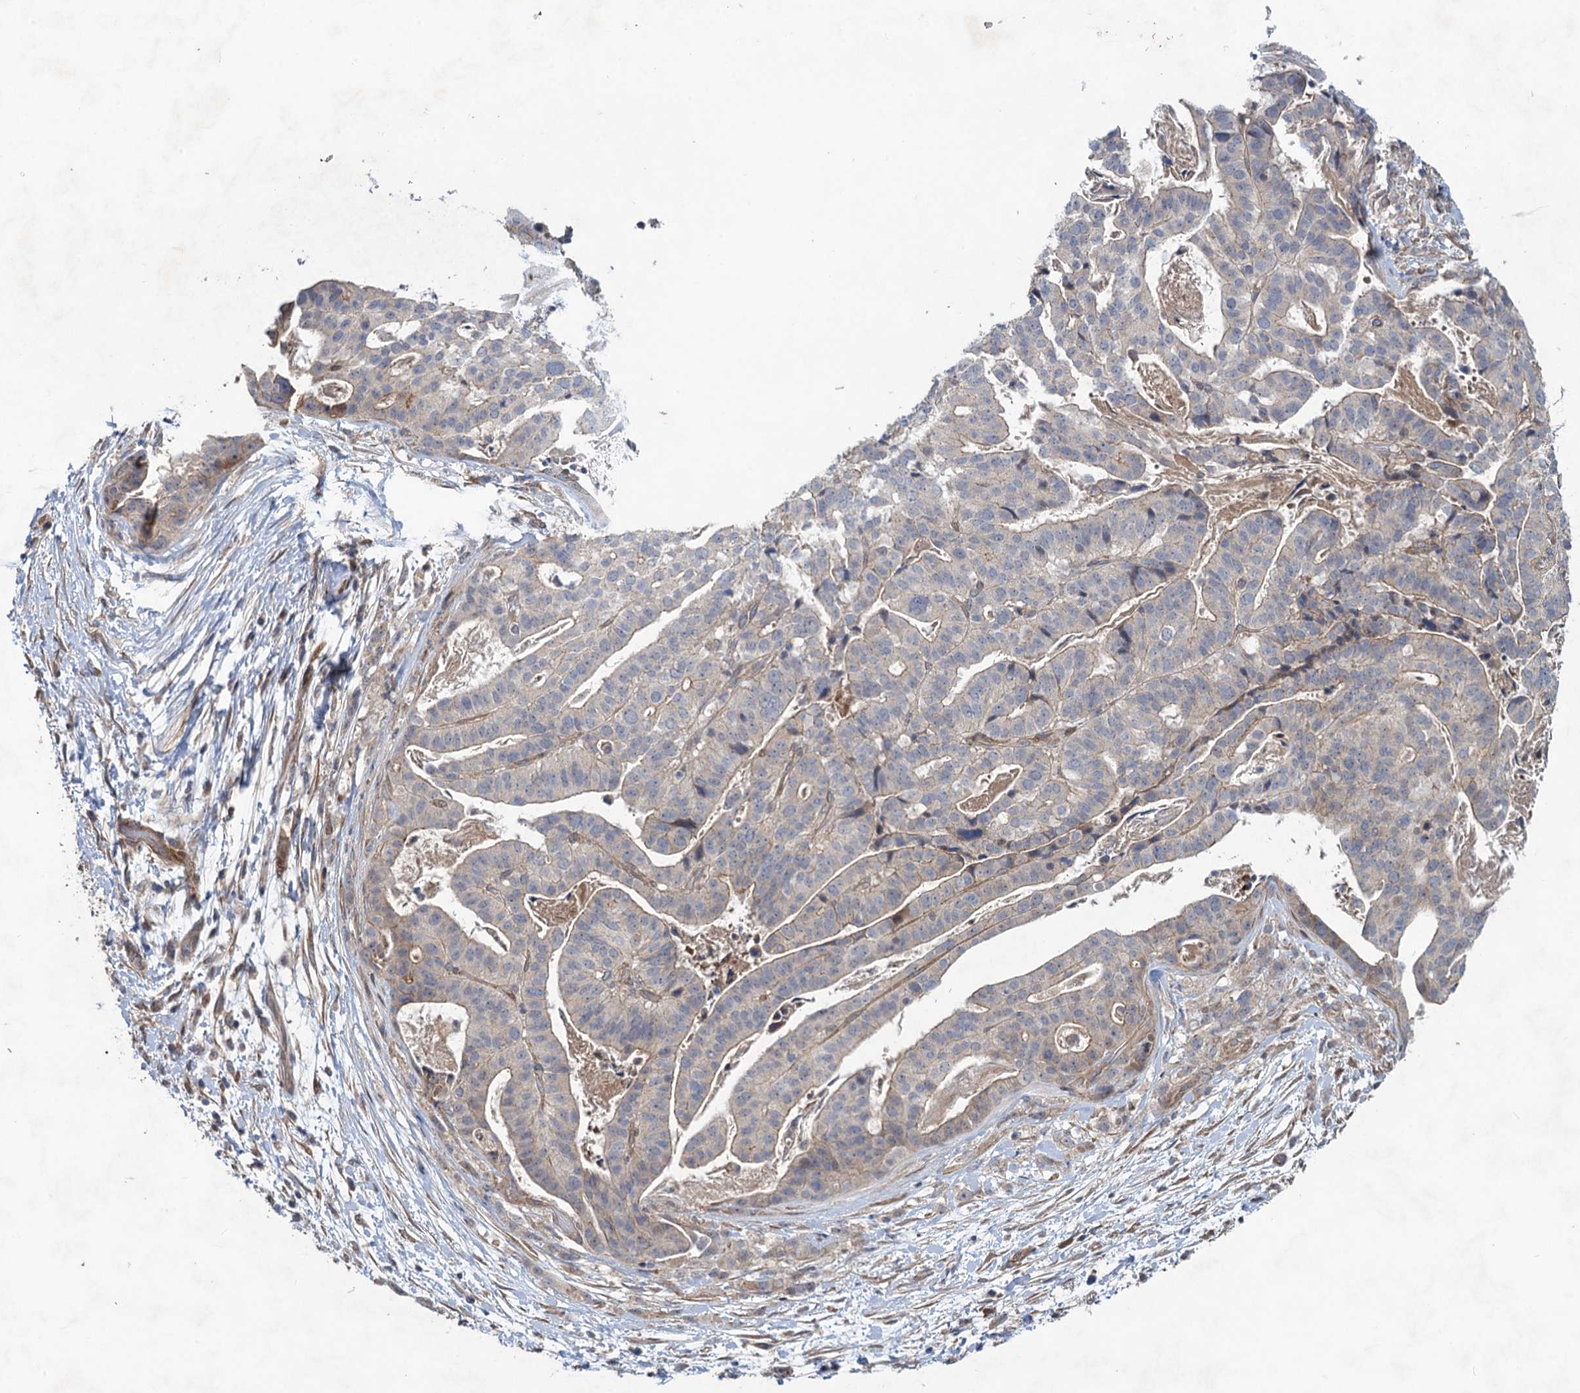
{"staining": {"intensity": "weak", "quantity": "<25%", "location": "cytoplasmic/membranous"}, "tissue": "stomach cancer", "cell_type": "Tumor cells", "image_type": "cancer", "snomed": [{"axis": "morphology", "description": "Adenocarcinoma, NOS"}, {"axis": "topography", "description": "Stomach"}], "caption": "Image shows no protein positivity in tumor cells of stomach adenocarcinoma tissue.", "gene": "NUDT22", "patient": {"sex": "male", "age": 48}}